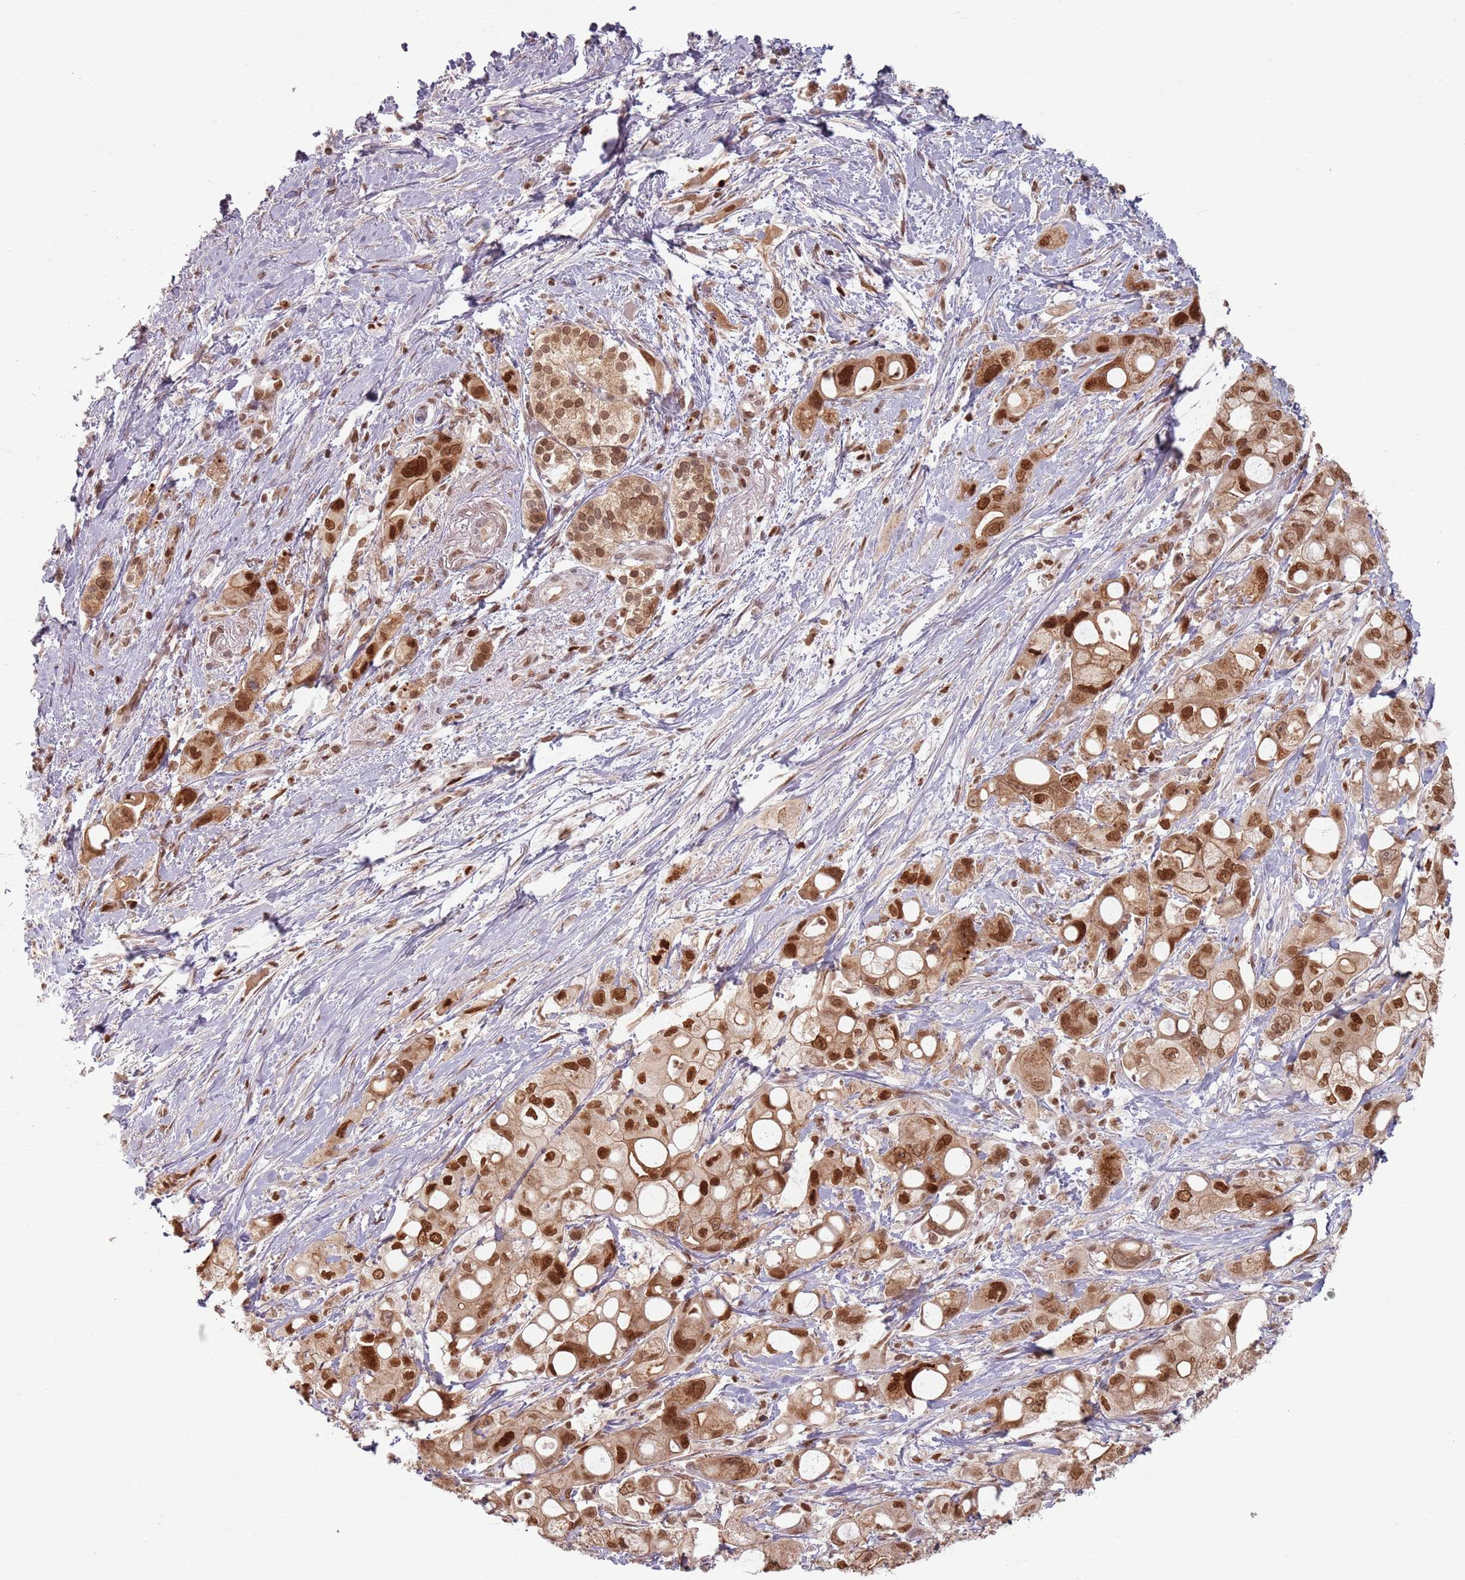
{"staining": {"intensity": "strong", "quantity": ">75%", "location": "cytoplasmic/membranous,nuclear"}, "tissue": "pancreatic cancer", "cell_type": "Tumor cells", "image_type": "cancer", "snomed": [{"axis": "morphology", "description": "Adenocarcinoma, NOS"}, {"axis": "topography", "description": "Pancreas"}], "caption": "Immunohistochemistry (IHC) (DAB (3,3'-diaminobenzidine)) staining of pancreatic adenocarcinoma shows strong cytoplasmic/membranous and nuclear protein staining in approximately >75% of tumor cells. The staining was performed using DAB (3,3'-diaminobenzidine), with brown indicating positive protein expression. Nuclei are stained blue with hematoxylin.", "gene": "NUP50", "patient": {"sex": "male", "age": 68}}